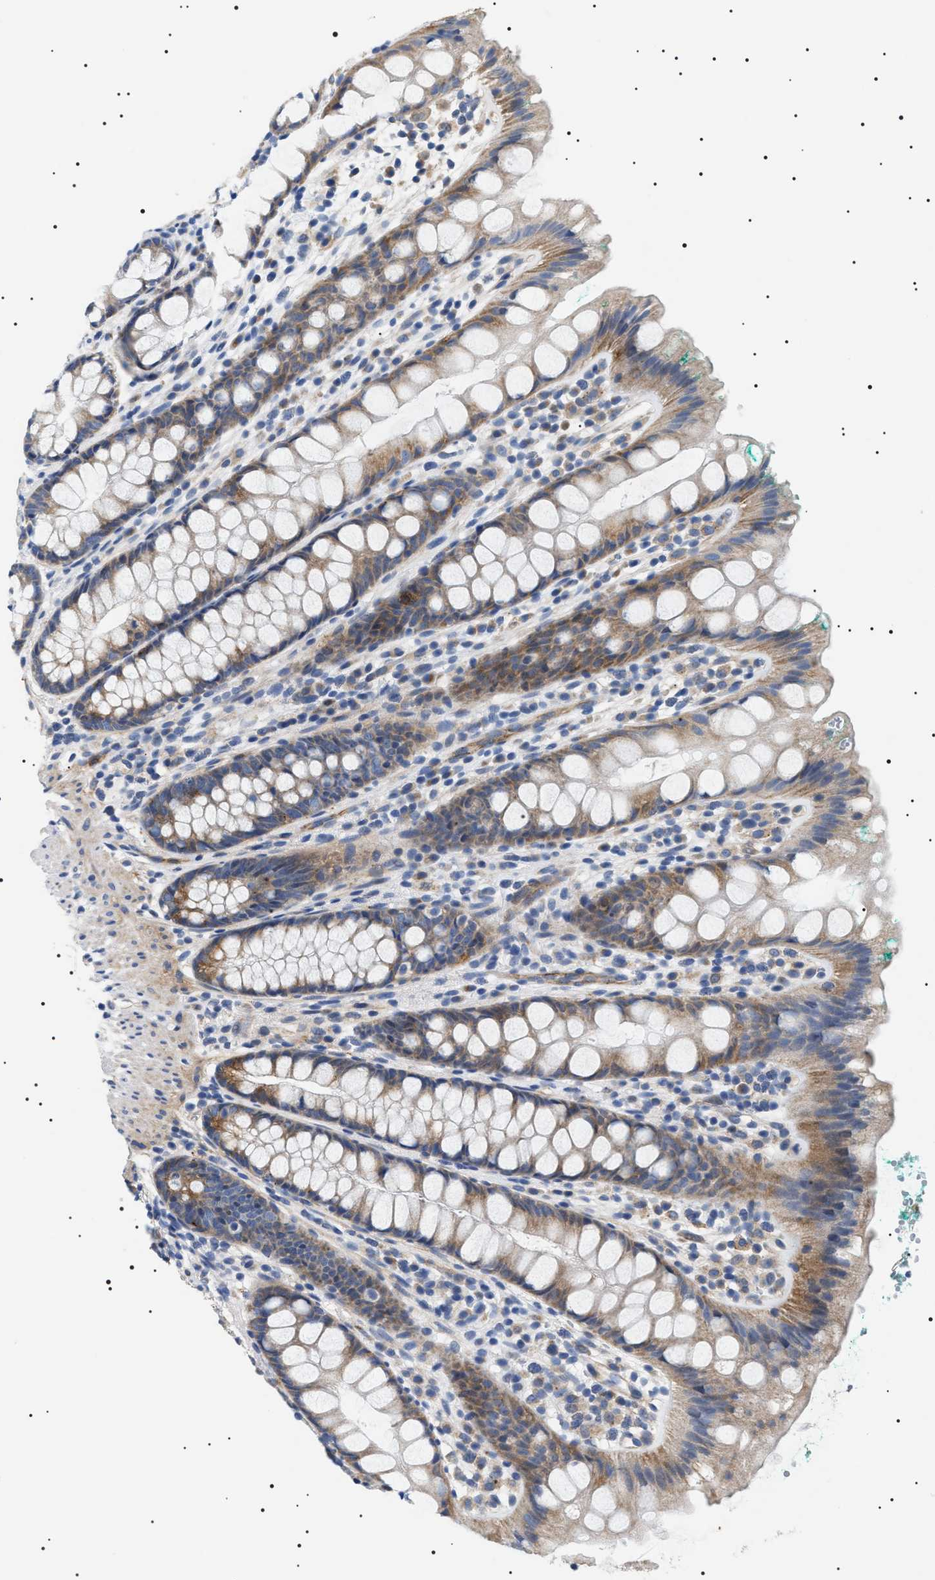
{"staining": {"intensity": "moderate", "quantity": ">75%", "location": "cytoplasmic/membranous"}, "tissue": "rectum", "cell_type": "Glandular cells", "image_type": "normal", "snomed": [{"axis": "morphology", "description": "Normal tissue, NOS"}, {"axis": "topography", "description": "Rectum"}], "caption": "Protein staining demonstrates moderate cytoplasmic/membranous staining in approximately >75% of glandular cells in unremarkable rectum. The staining is performed using DAB (3,3'-diaminobenzidine) brown chromogen to label protein expression. The nuclei are counter-stained blue using hematoxylin.", "gene": "TMEM222", "patient": {"sex": "female", "age": 65}}